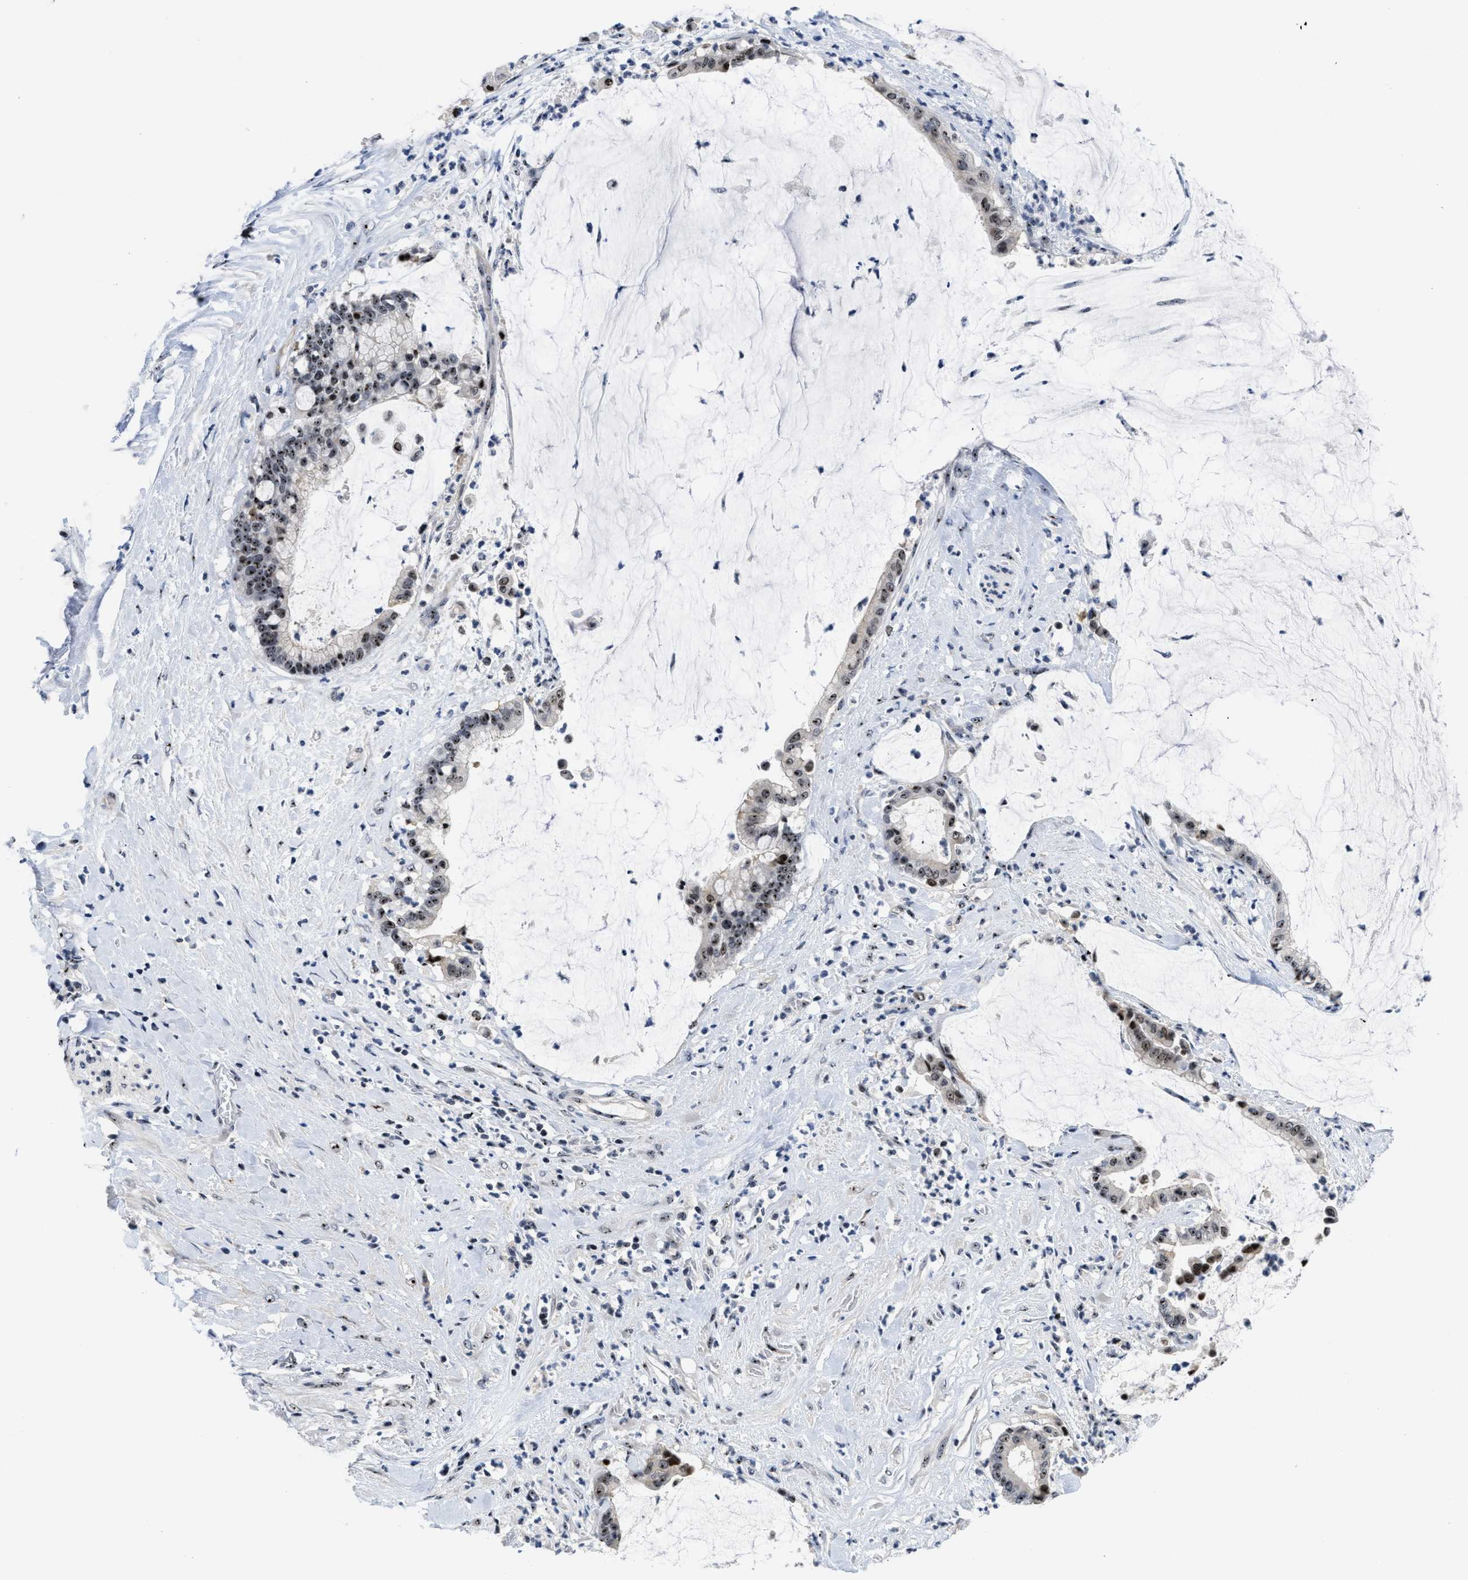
{"staining": {"intensity": "strong", "quantity": "25%-75%", "location": "nuclear"}, "tissue": "pancreatic cancer", "cell_type": "Tumor cells", "image_type": "cancer", "snomed": [{"axis": "morphology", "description": "Adenocarcinoma, NOS"}, {"axis": "topography", "description": "Pancreas"}], "caption": "Human adenocarcinoma (pancreatic) stained with a brown dye exhibits strong nuclear positive staining in approximately 25%-75% of tumor cells.", "gene": "NOP58", "patient": {"sex": "male", "age": 41}}